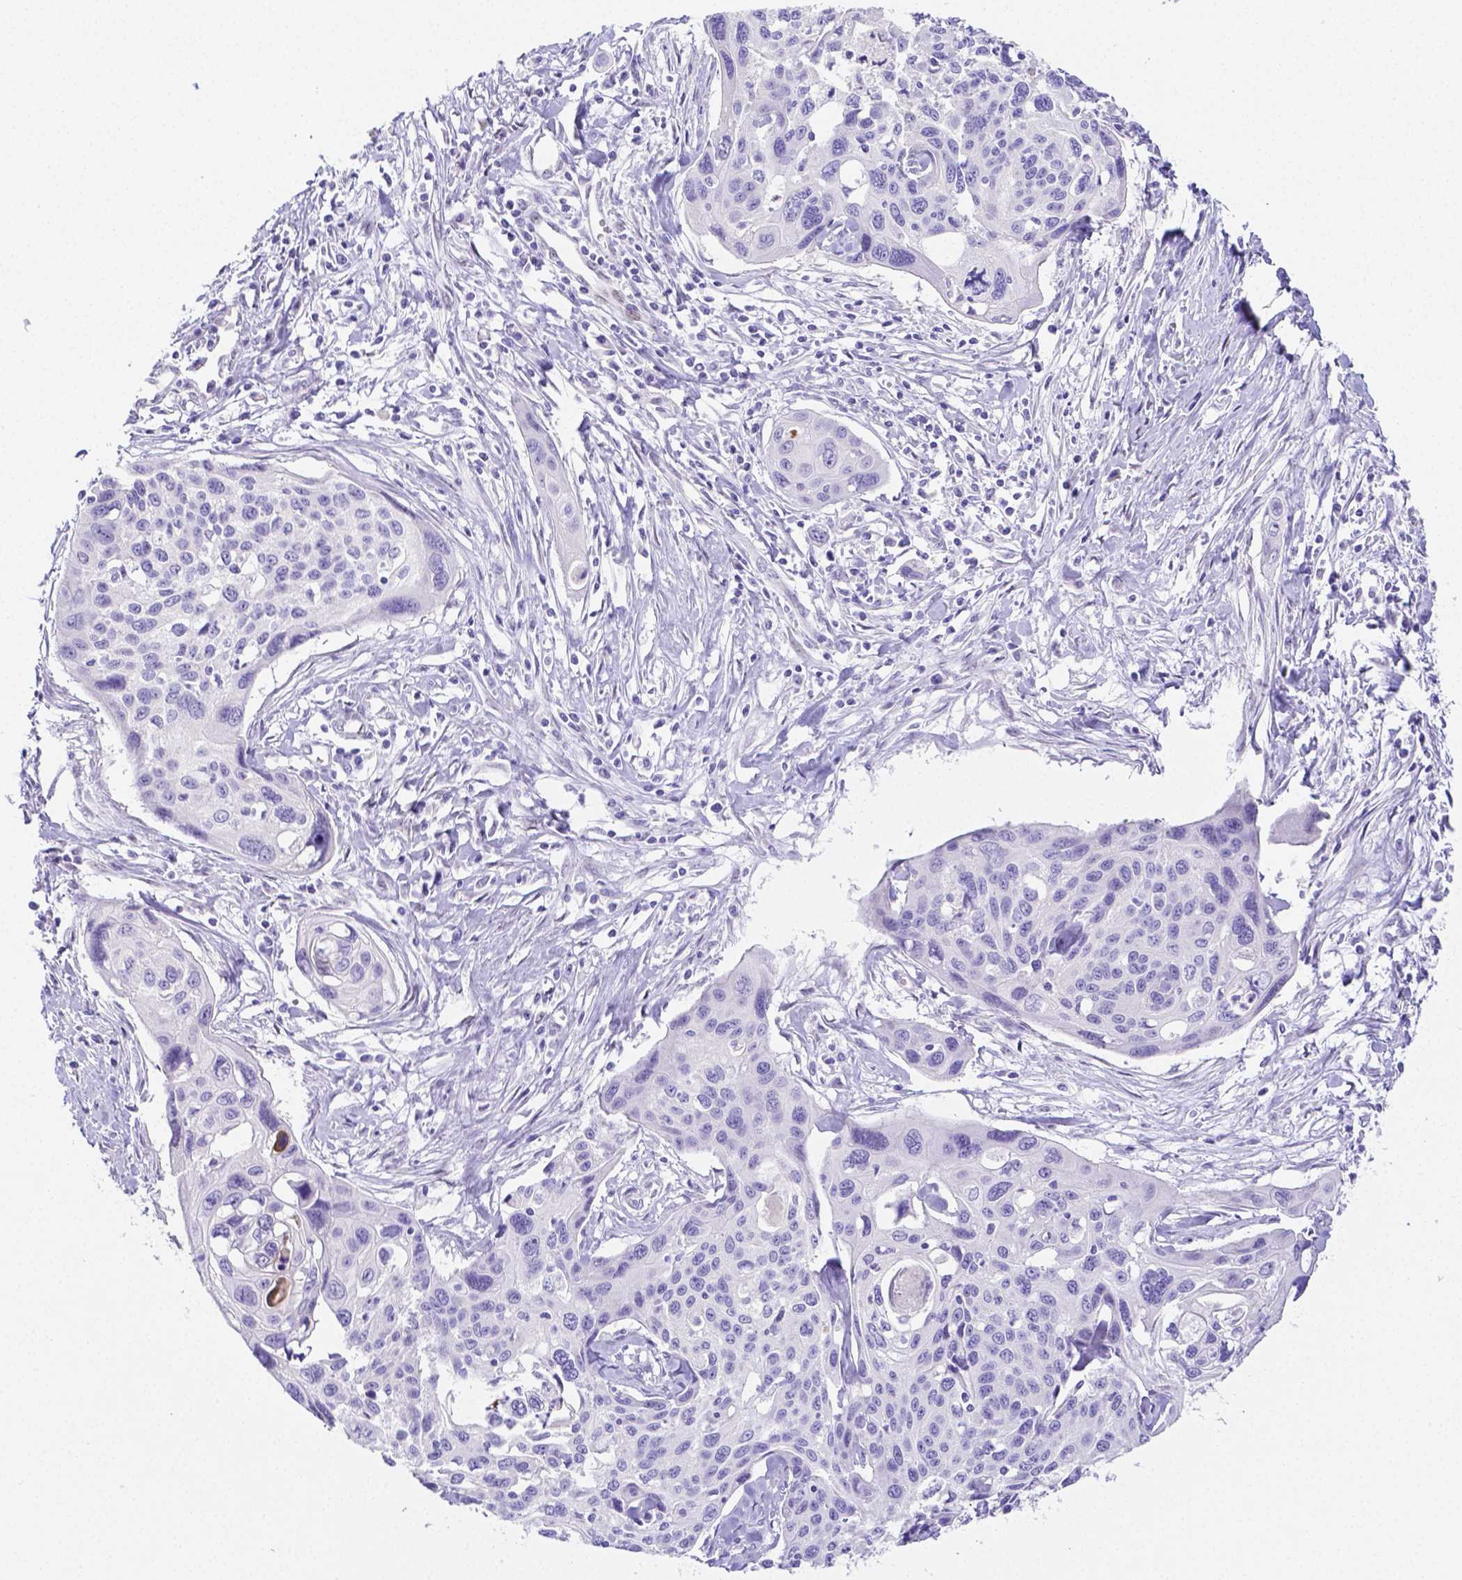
{"staining": {"intensity": "negative", "quantity": "none", "location": "none"}, "tissue": "cervical cancer", "cell_type": "Tumor cells", "image_type": "cancer", "snomed": [{"axis": "morphology", "description": "Squamous cell carcinoma, NOS"}, {"axis": "topography", "description": "Cervix"}], "caption": "High magnification brightfield microscopy of cervical cancer stained with DAB (3,3'-diaminobenzidine) (brown) and counterstained with hematoxylin (blue): tumor cells show no significant positivity. (DAB immunohistochemistry (IHC), high magnification).", "gene": "ARHGAP36", "patient": {"sex": "female", "age": 31}}